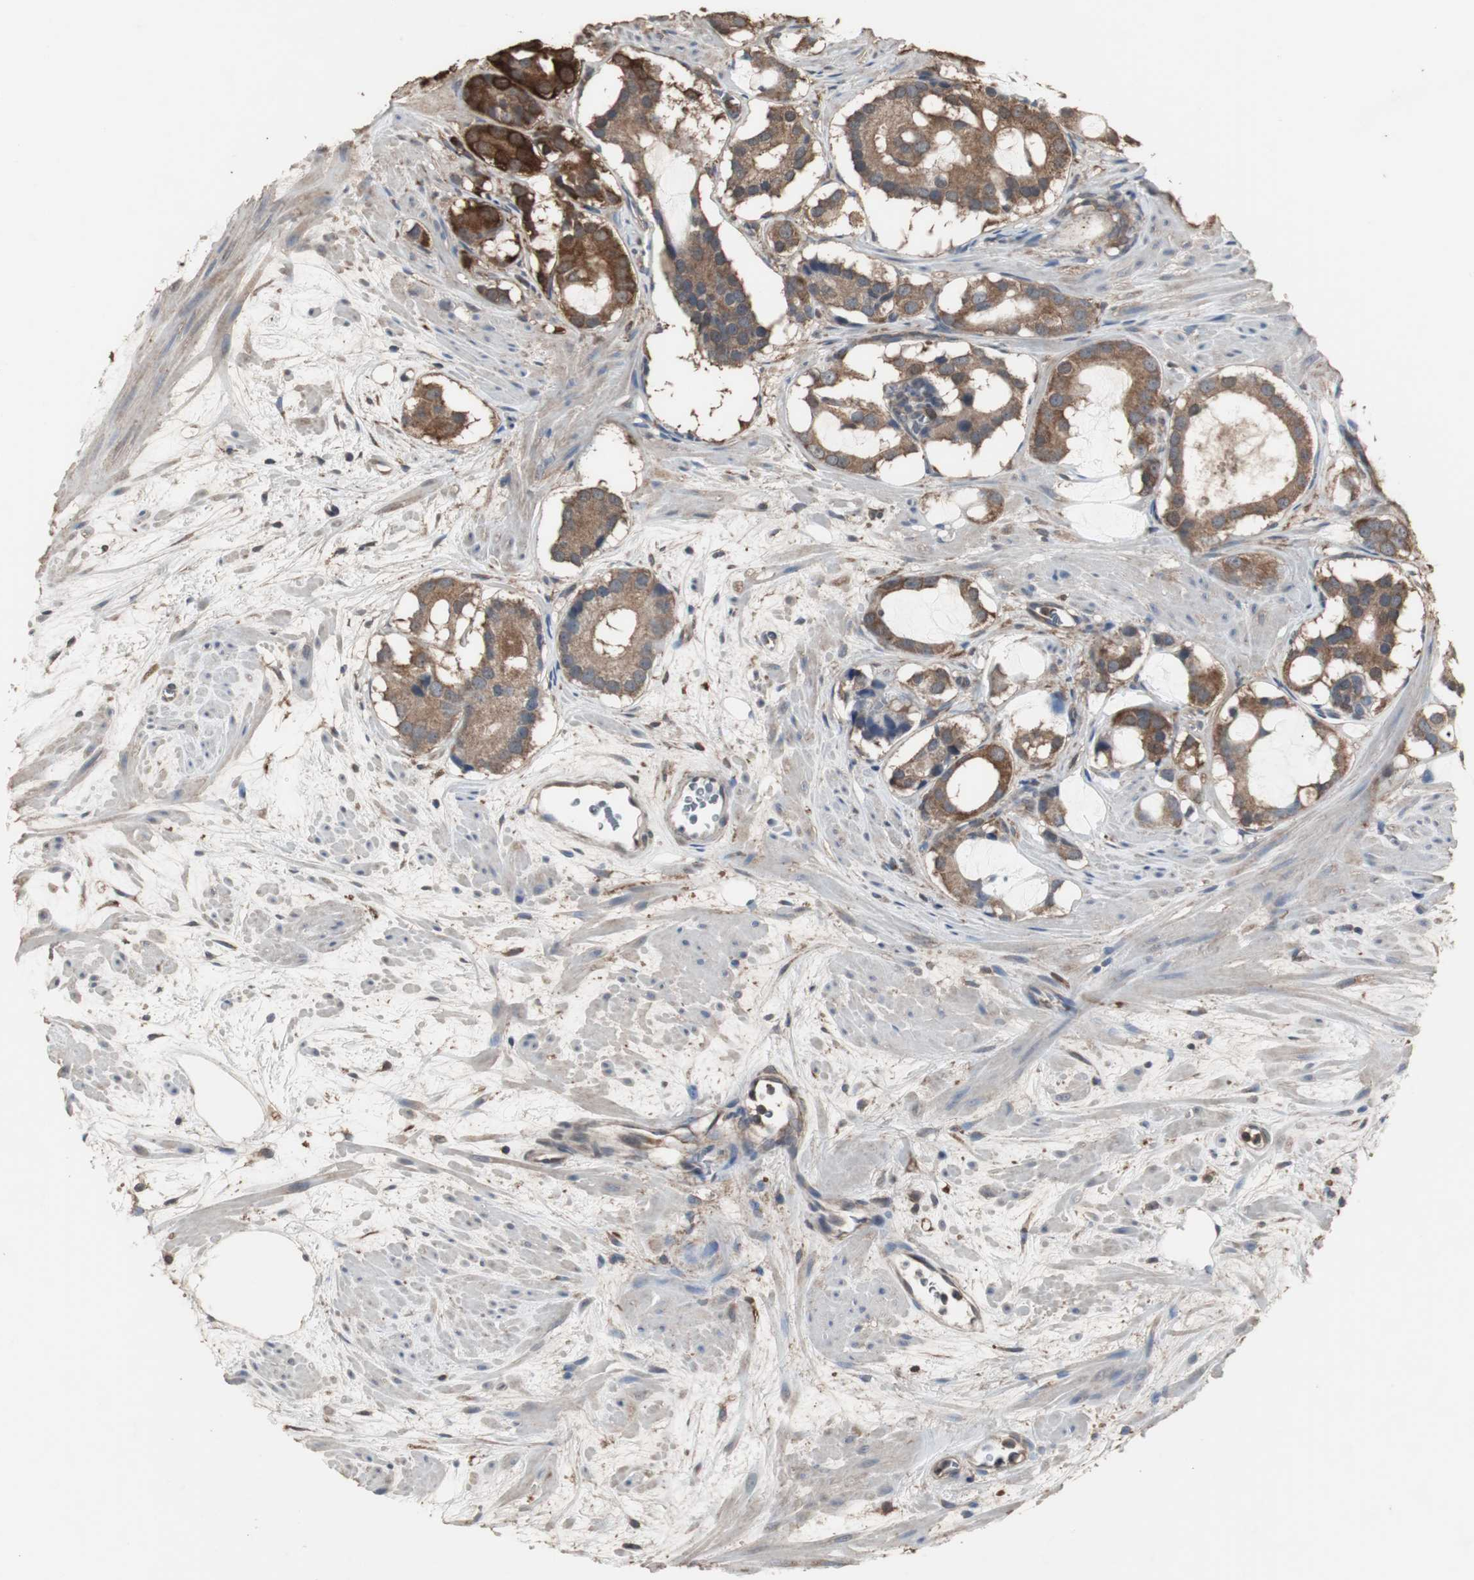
{"staining": {"intensity": "moderate", "quantity": ">75%", "location": "cytoplasmic/membranous"}, "tissue": "prostate cancer", "cell_type": "Tumor cells", "image_type": "cancer", "snomed": [{"axis": "morphology", "description": "Adenocarcinoma, Low grade"}, {"axis": "topography", "description": "Prostate"}], "caption": "Adenocarcinoma (low-grade) (prostate) stained with immunohistochemistry reveals moderate cytoplasmic/membranous staining in about >75% of tumor cells.", "gene": "HPRT1", "patient": {"sex": "male", "age": 57}}